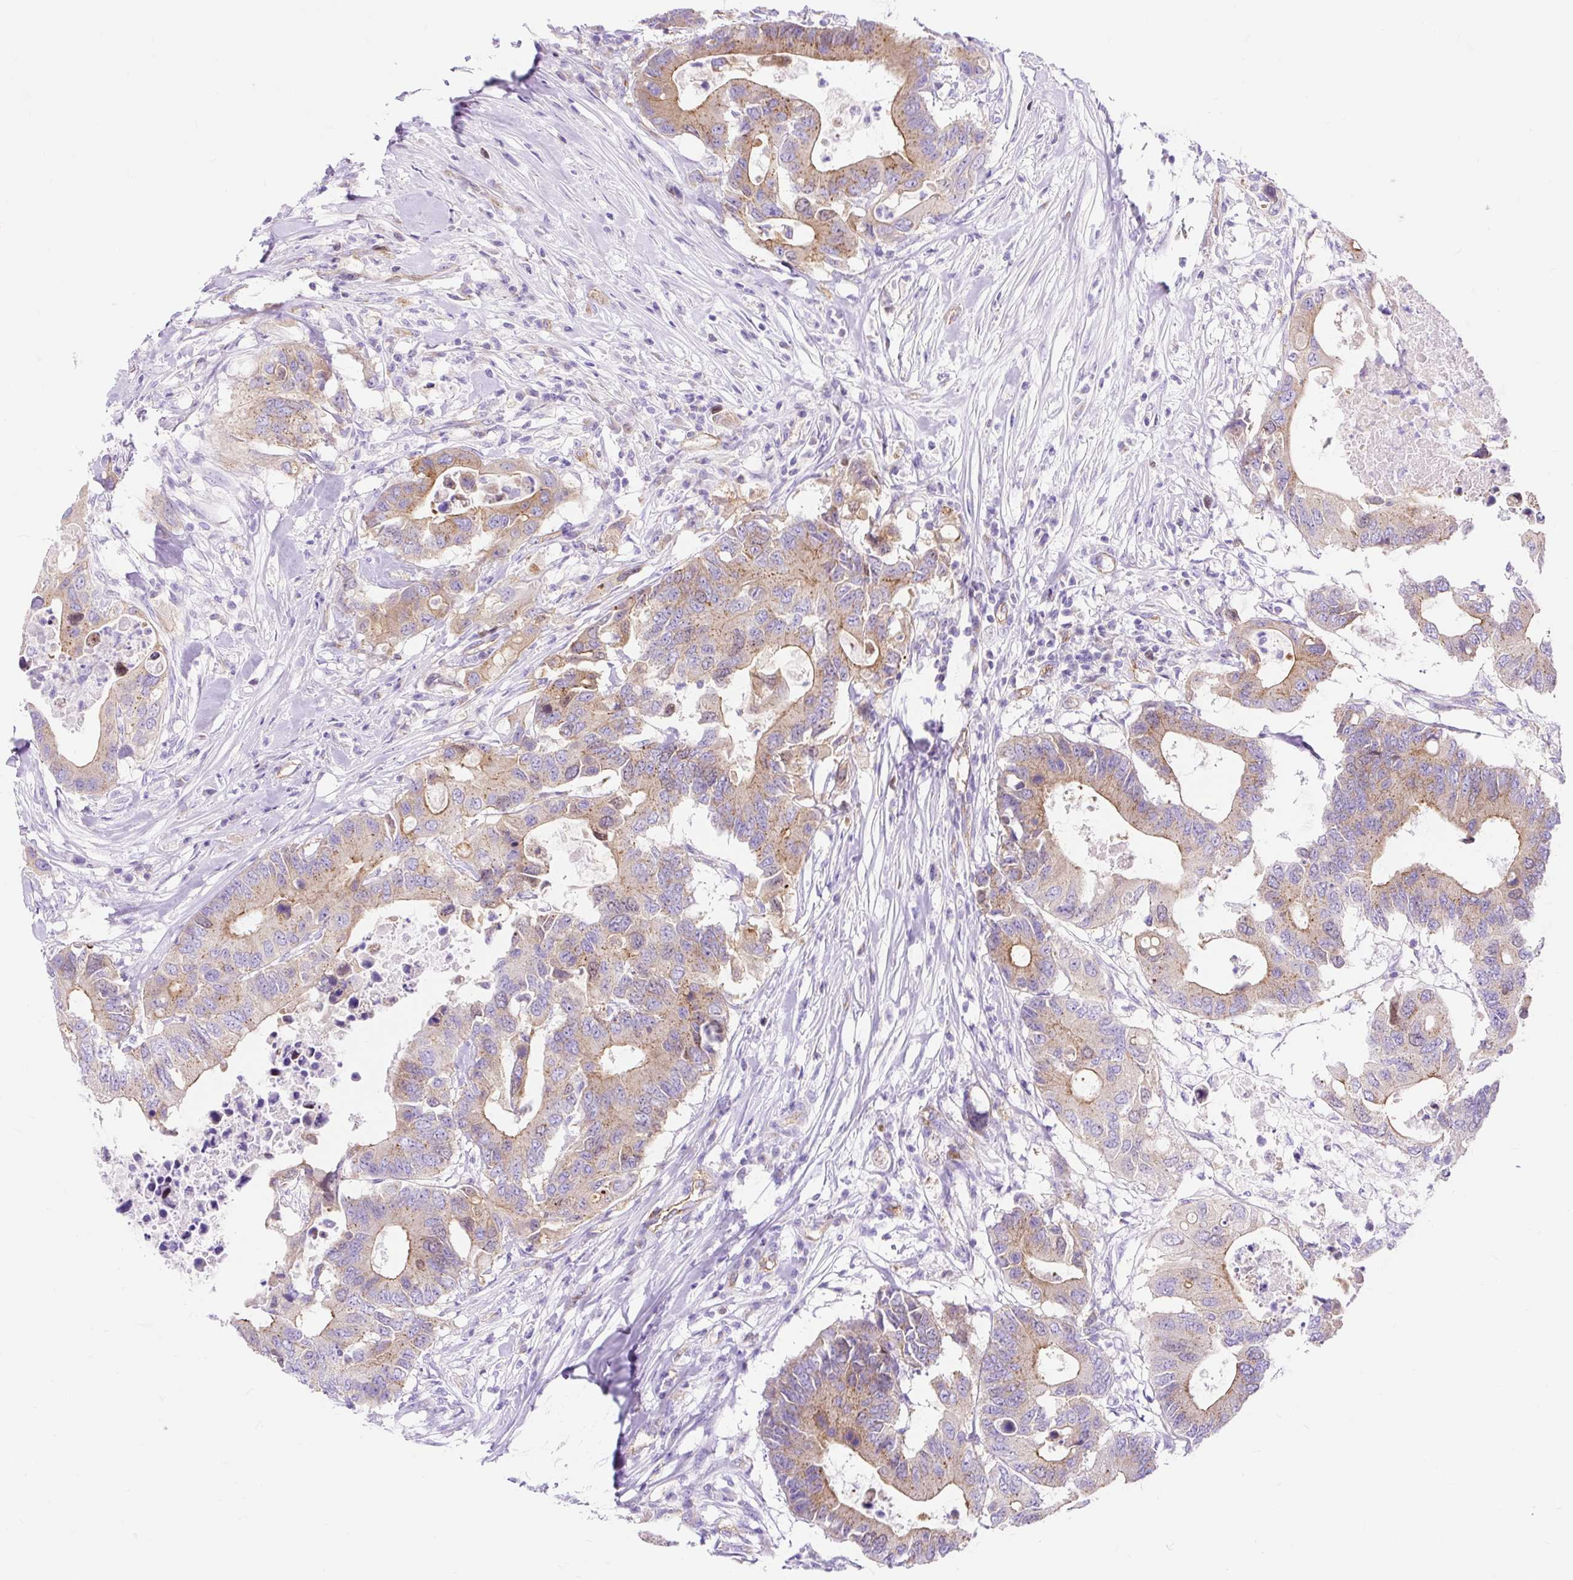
{"staining": {"intensity": "moderate", "quantity": ">75%", "location": "cytoplasmic/membranous"}, "tissue": "colorectal cancer", "cell_type": "Tumor cells", "image_type": "cancer", "snomed": [{"axis": "morphology", "description": "Adenocarcinoma, NOS"}, {"axis": "topography", "description": "Colon"}], "caption": "Colorectal cancer (adenocarcinoma) was stained to show a protein in brown. There is medium levels of moderate cytoplasmic/membranous expression in about >75% of tumor cells.", "gene": "HIP1R", "patient": {"sex": "male", "age": 71}}